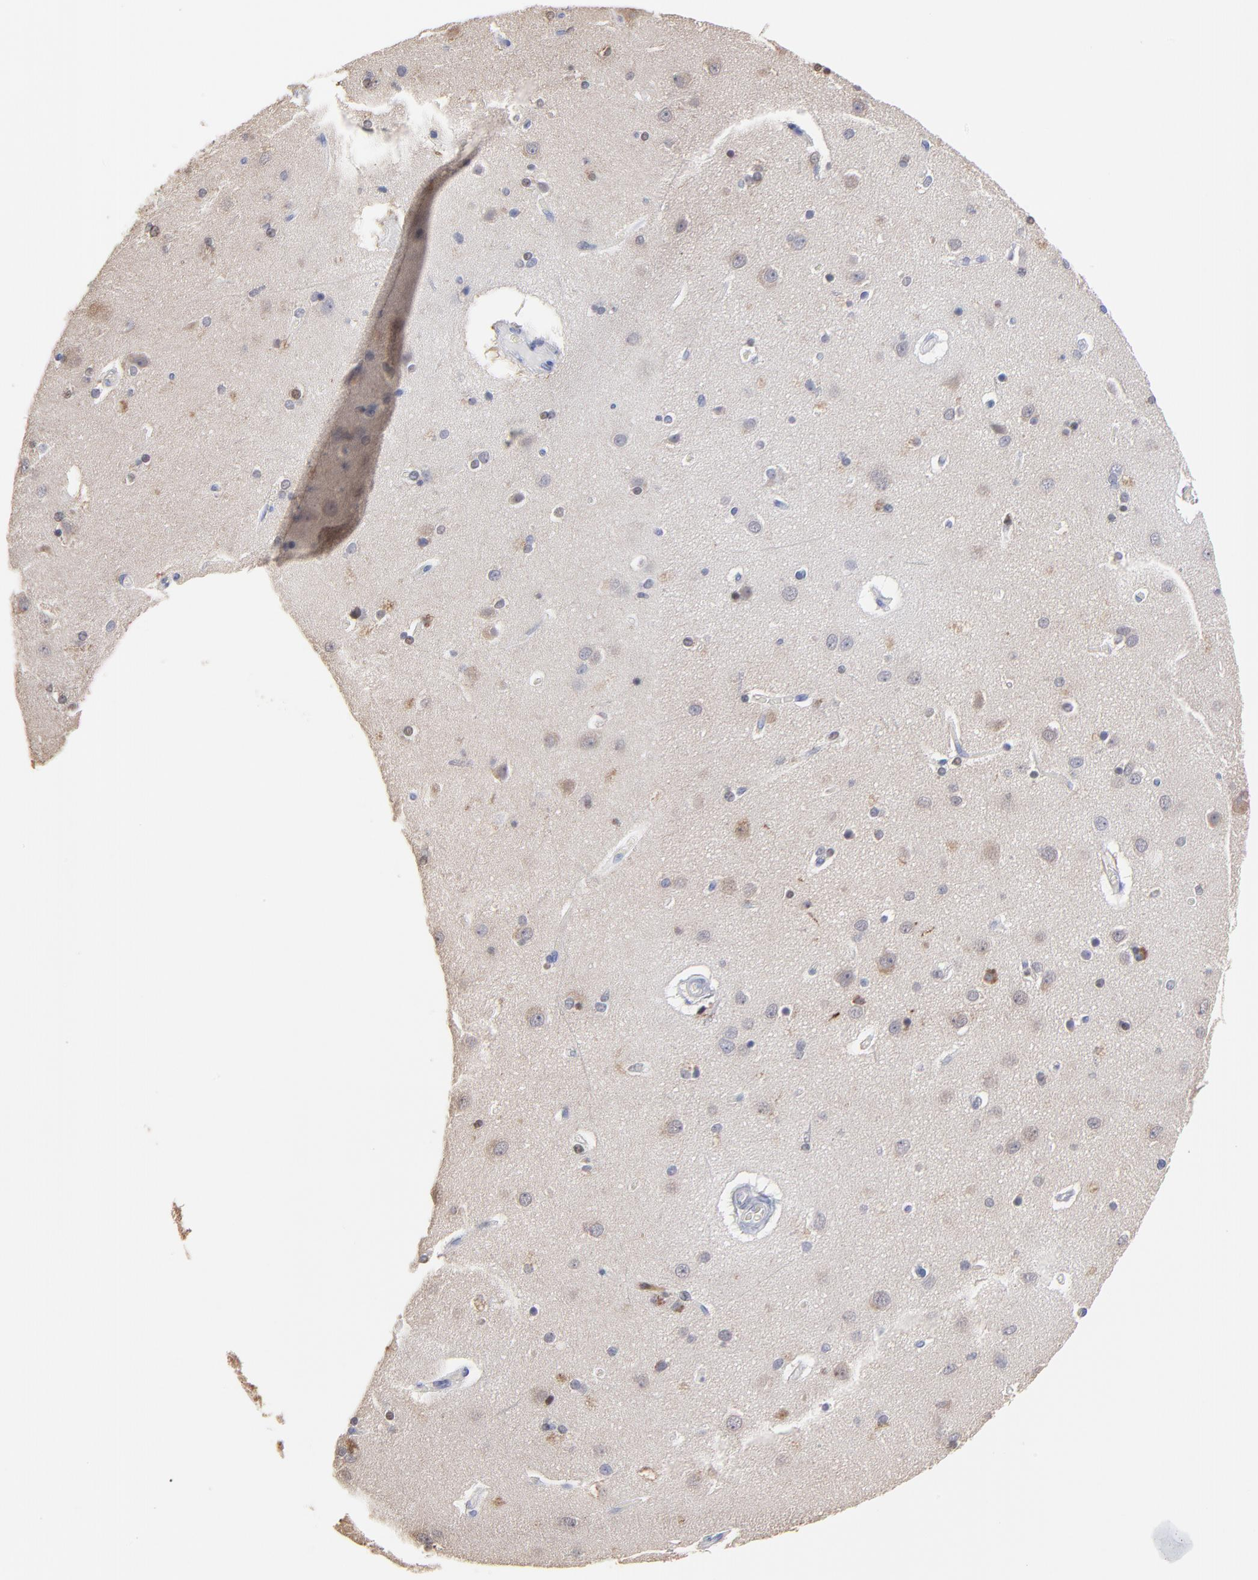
{"staining": {"intensity": "negative", "quantity": "none", "location": "none"}, "tissue": "cerebral cortex", "cell_type": "Endothelial cells", "image_type": "normal", "snomed": [{"axis": "morphology", "description": "Normal tissue, NOS"}, {"axis": "topography", "description": "Cerebral cortex"}], "caption": "Immunohistochemical staining of benign human cerebral cortex exhibits no significant expression in endothelial cells.", "gene": "SMARCA1", "patient": {"sex": "female", "age": 54}}